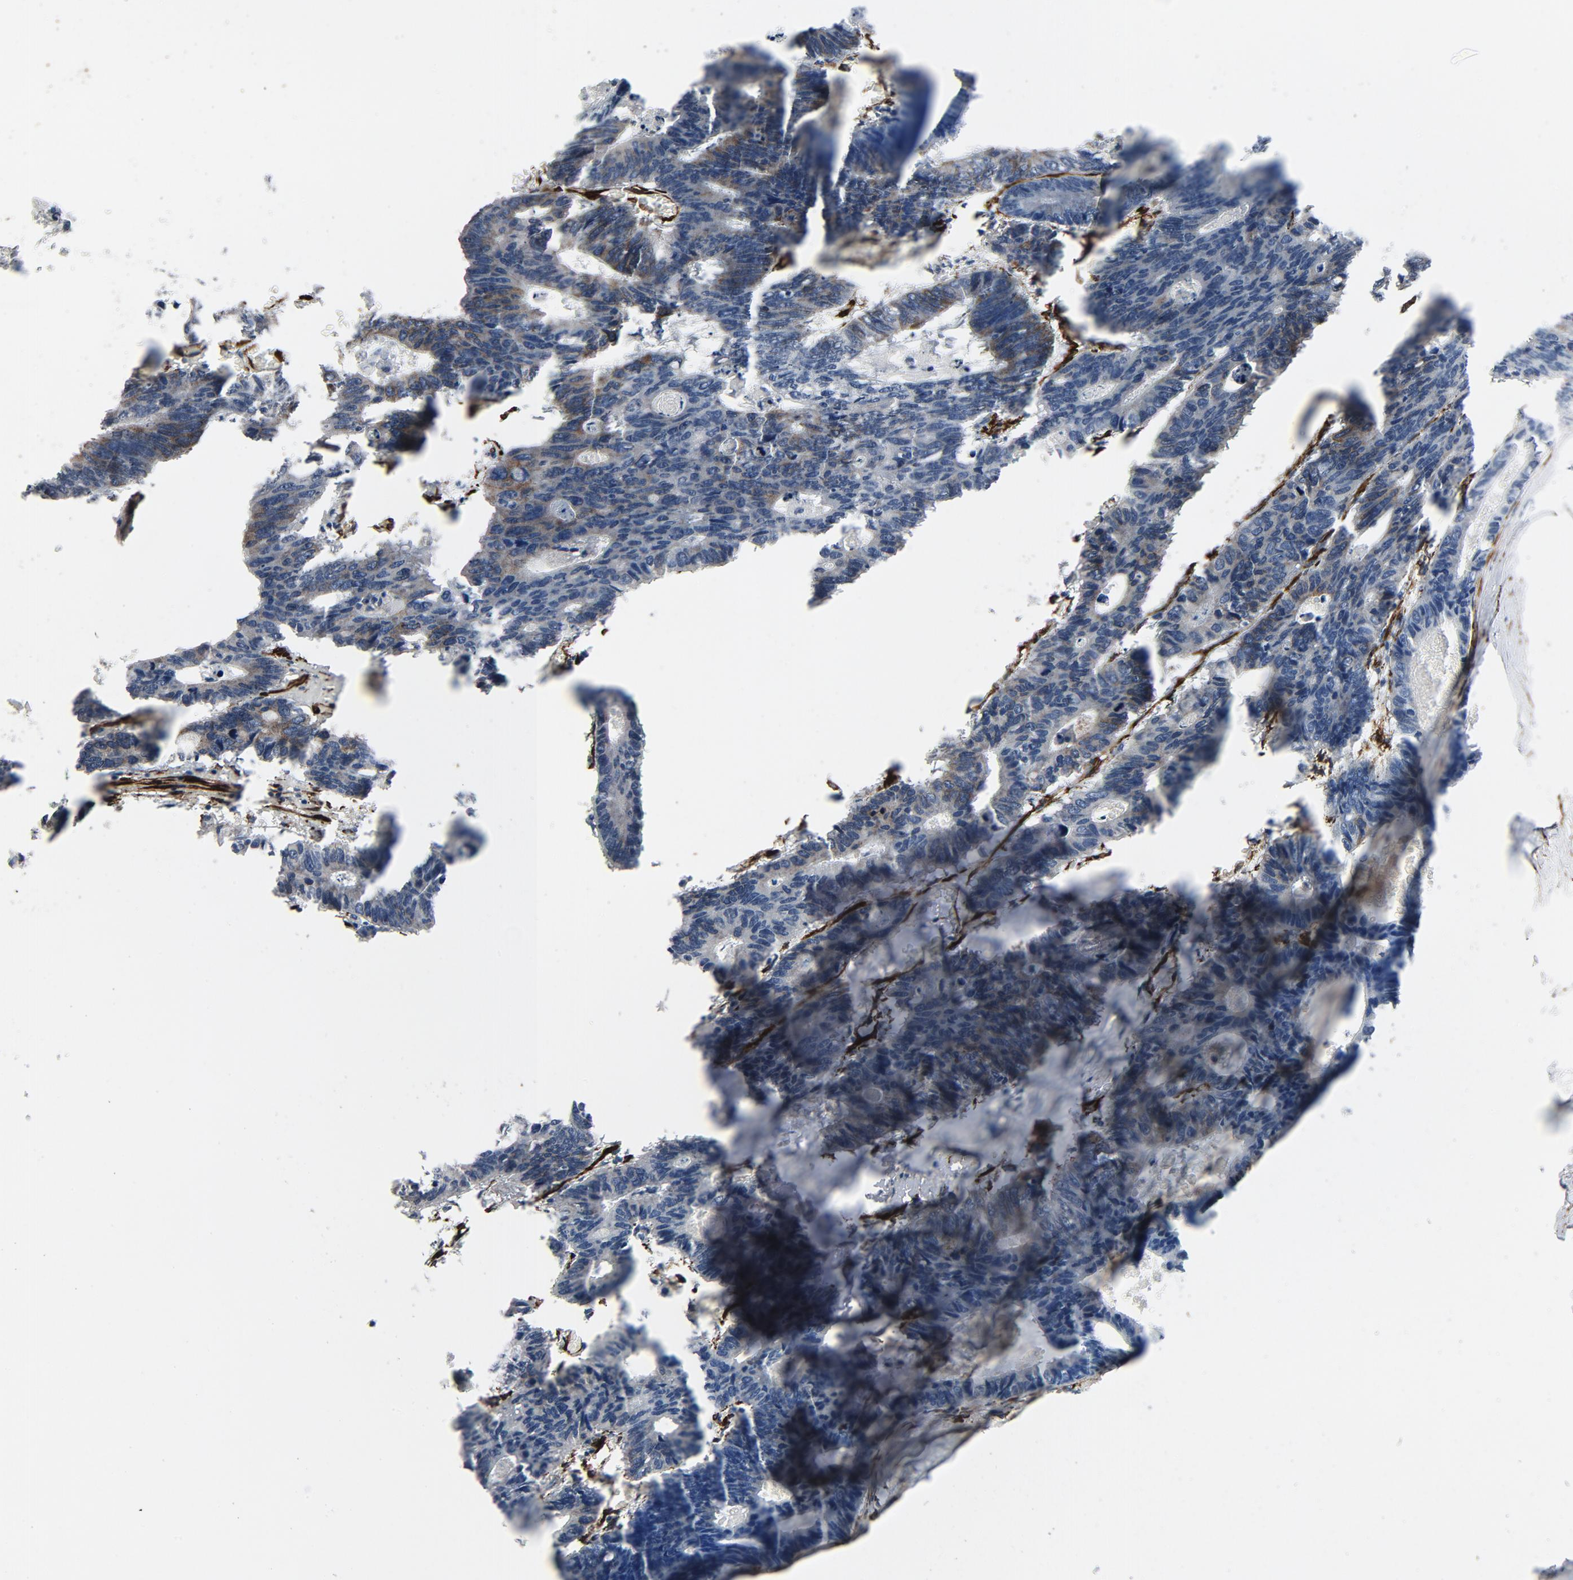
{"staining": {"intensity": "weak", "quantity": "<25%", "location": "cytoplasmic/membranous"}, "tissue": "colorectal cancer", "cell_type": "Tumor cells", "image_type": "cancer", "snomed": [{"axis": "morphology", "description": "Adenocarcinoma, NOS"}, {"axis": "topography", "description": "Colon"}], "caption": "This is an IHC micrograph of human colorectal adenocarcinoma. There is no staining in tumor cells.", "gene": "SERPINH1", "patient": {"sex": "female", "age": 55}}